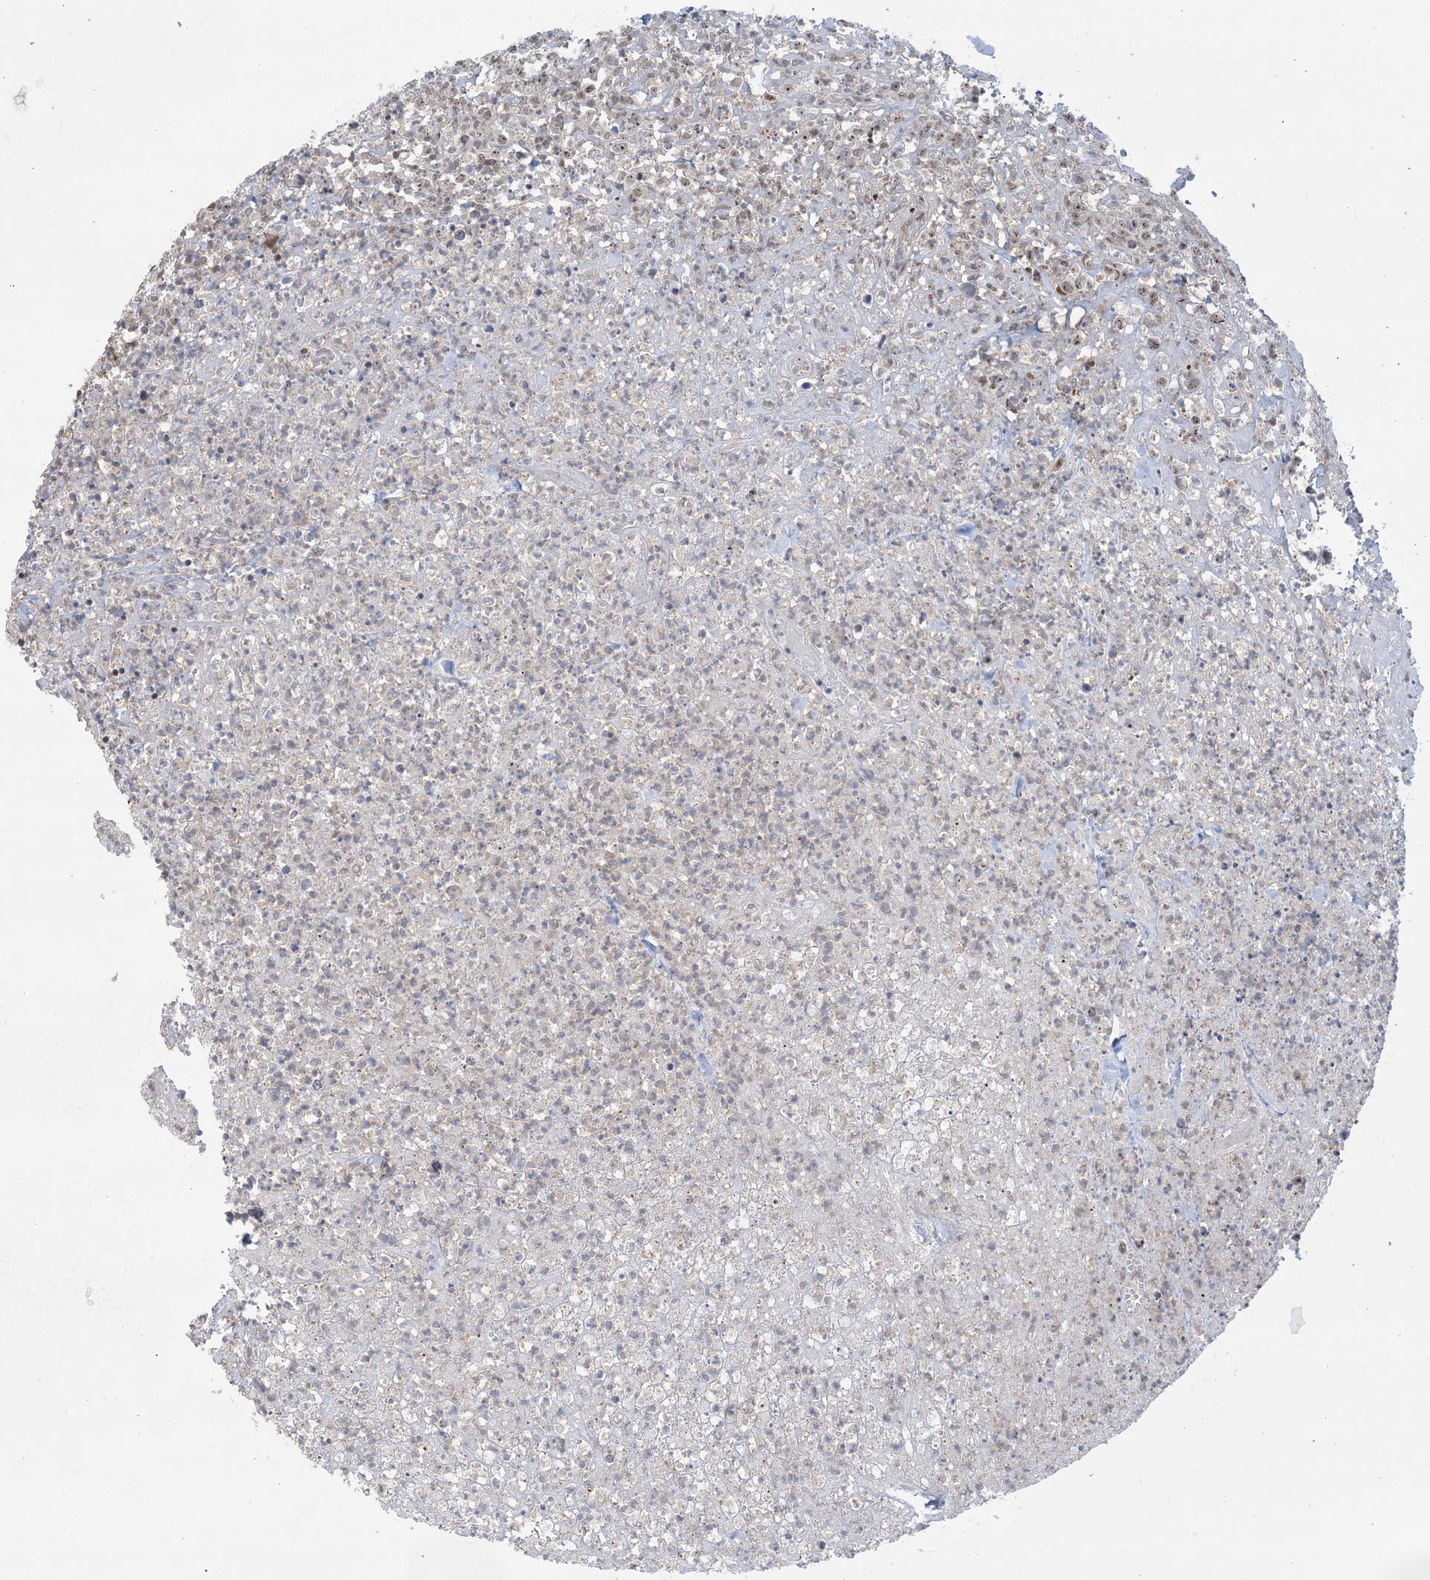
{"staining": {"intensity": "negative", "quantity": "none", "location": "none"}, "tissue": "lymphoma", "cell_type": "Tumor cells", "image_type": "cancer", "snomed": [{"axis": "morphology", "description": "Malignant lymphoma, non-Hodgkin's type, High grade"}, {"axis": "topography", "description": "Colon"}], "caption": "There is no significant staining in tumor cells of malignant lymphoma, non-Hodgkin's type (high-grade). Brightfield microscopy of IHC stained with DAB (3,3'-diaminobenzidine) (brown) and hematoxylin (blue), captured at high magnification.", "gene": "ZNF710", "patient": {"sex": "female", "age": 53}}